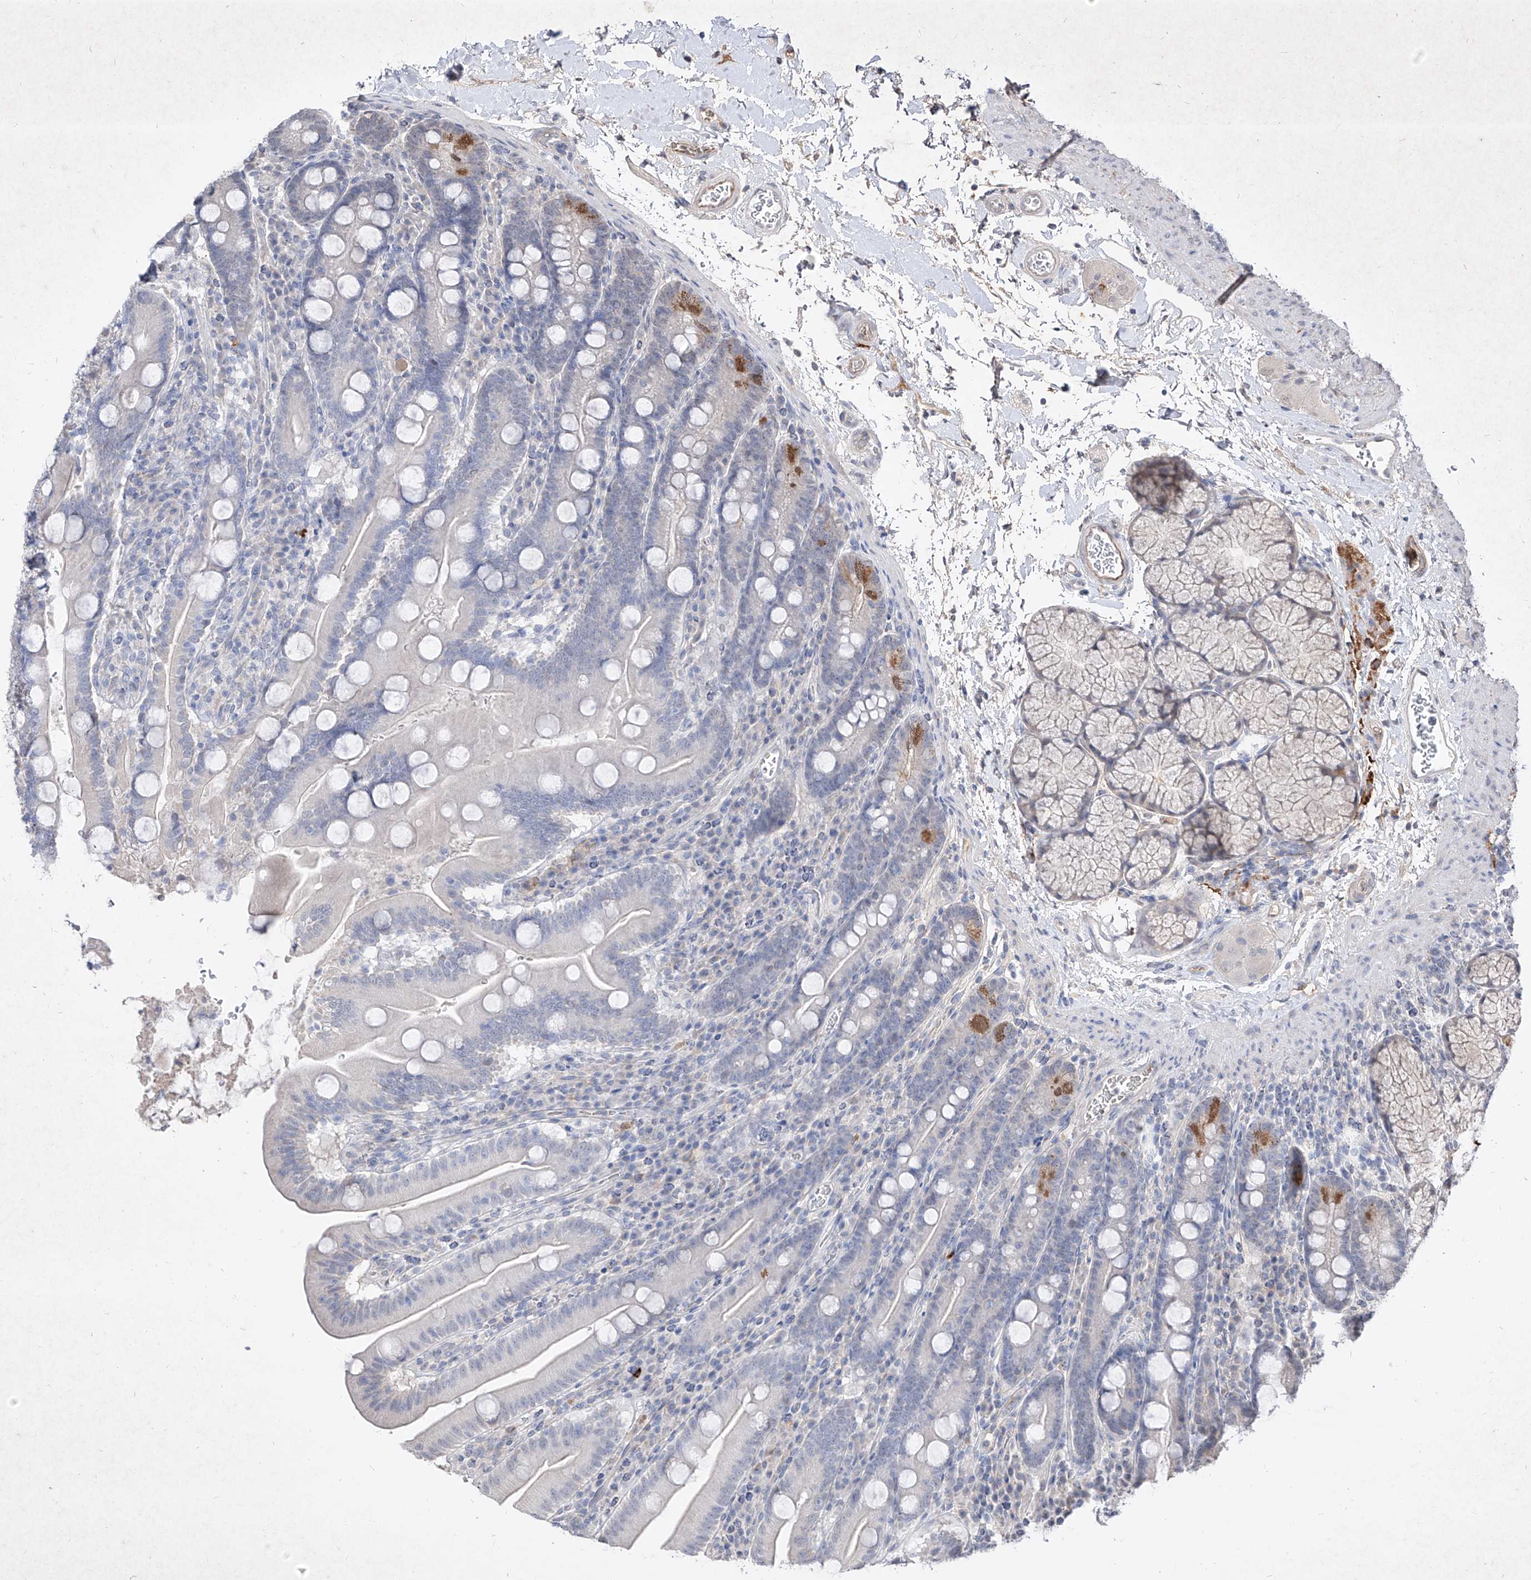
{"staining": {"intensity": "moderate", "quantity": "<25%", "location": "cytoplasmic/membranous"}, "tissue": "duodenum", "cell_type": "Glandular cells", "image_type": "normal", "snomed": [{"axis": "morphology", "description": "Normal tissue, NOS"}, {"axis": "topography", "description": "Duodenum"}], "caption": "This image shows immunohistochemistry (IHC) staining of normal human duodenum, with low moderate cytoplasmic/membranous expression in about <25% of glandular cells.", "gene": "C4A", "patient": {"sex": "male", "age": 35}}